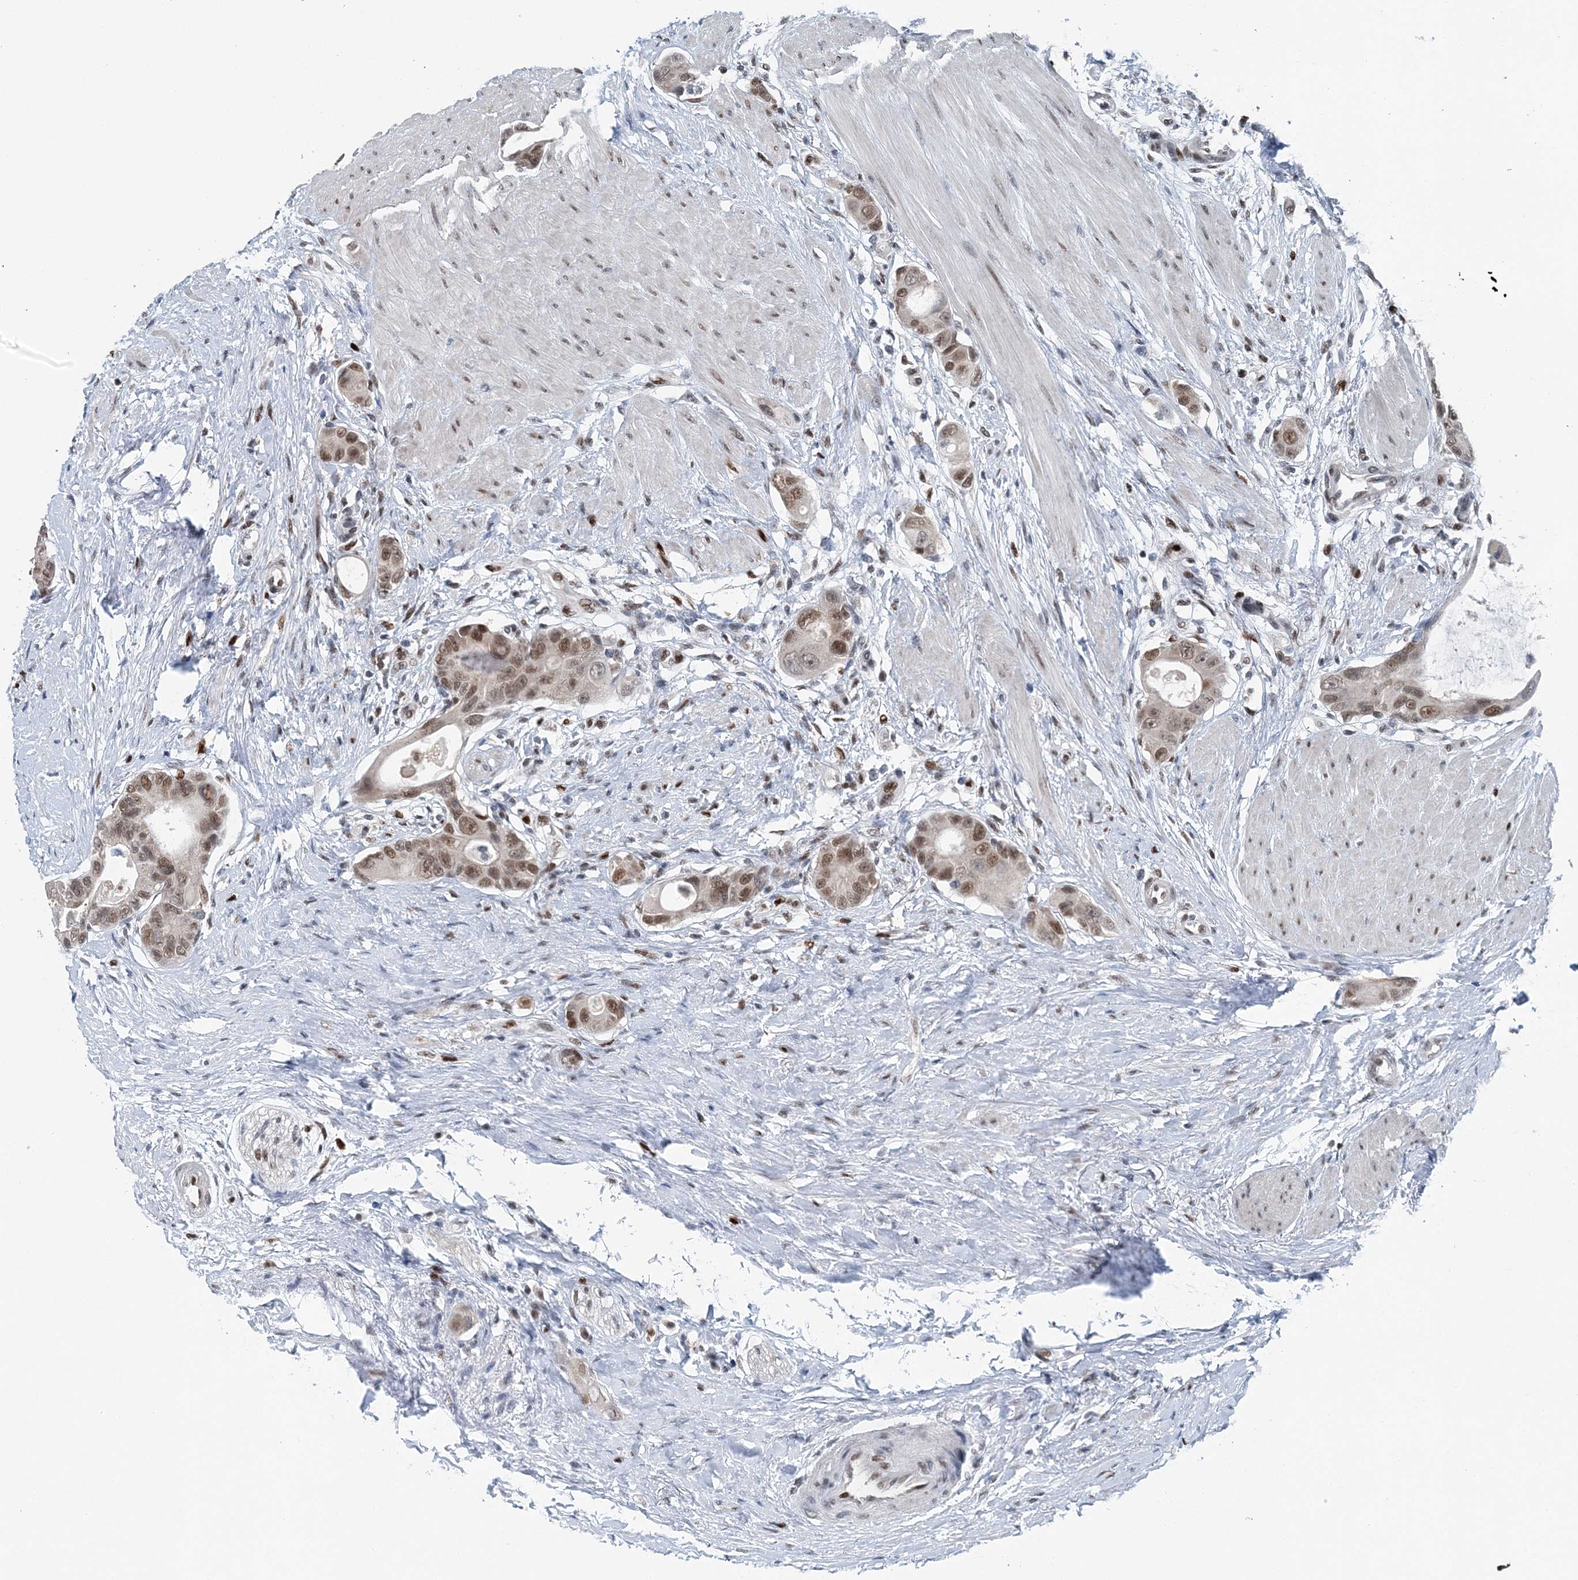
{"staining": {"intensity": "moderate", "quantity": ">75%", "location": "nuclear"}, "tissue": "colorectal cancer", "cell_type": "Tumor cells", "image_type": "cancer", "snomed": [{"axis": "morphology", "description": "Adenocarcinoma, NOS"}, {"axis": "topography", "description": "Rectum"}], "caption": "This histopathology image shows immunohistochemistry (IHC) staining of human colorectal cancer, with medium moderate nuclear expression in about >75% of tumor cells.", "gene": "HAT1", "patient": {"sex": "male", "age": 51}}